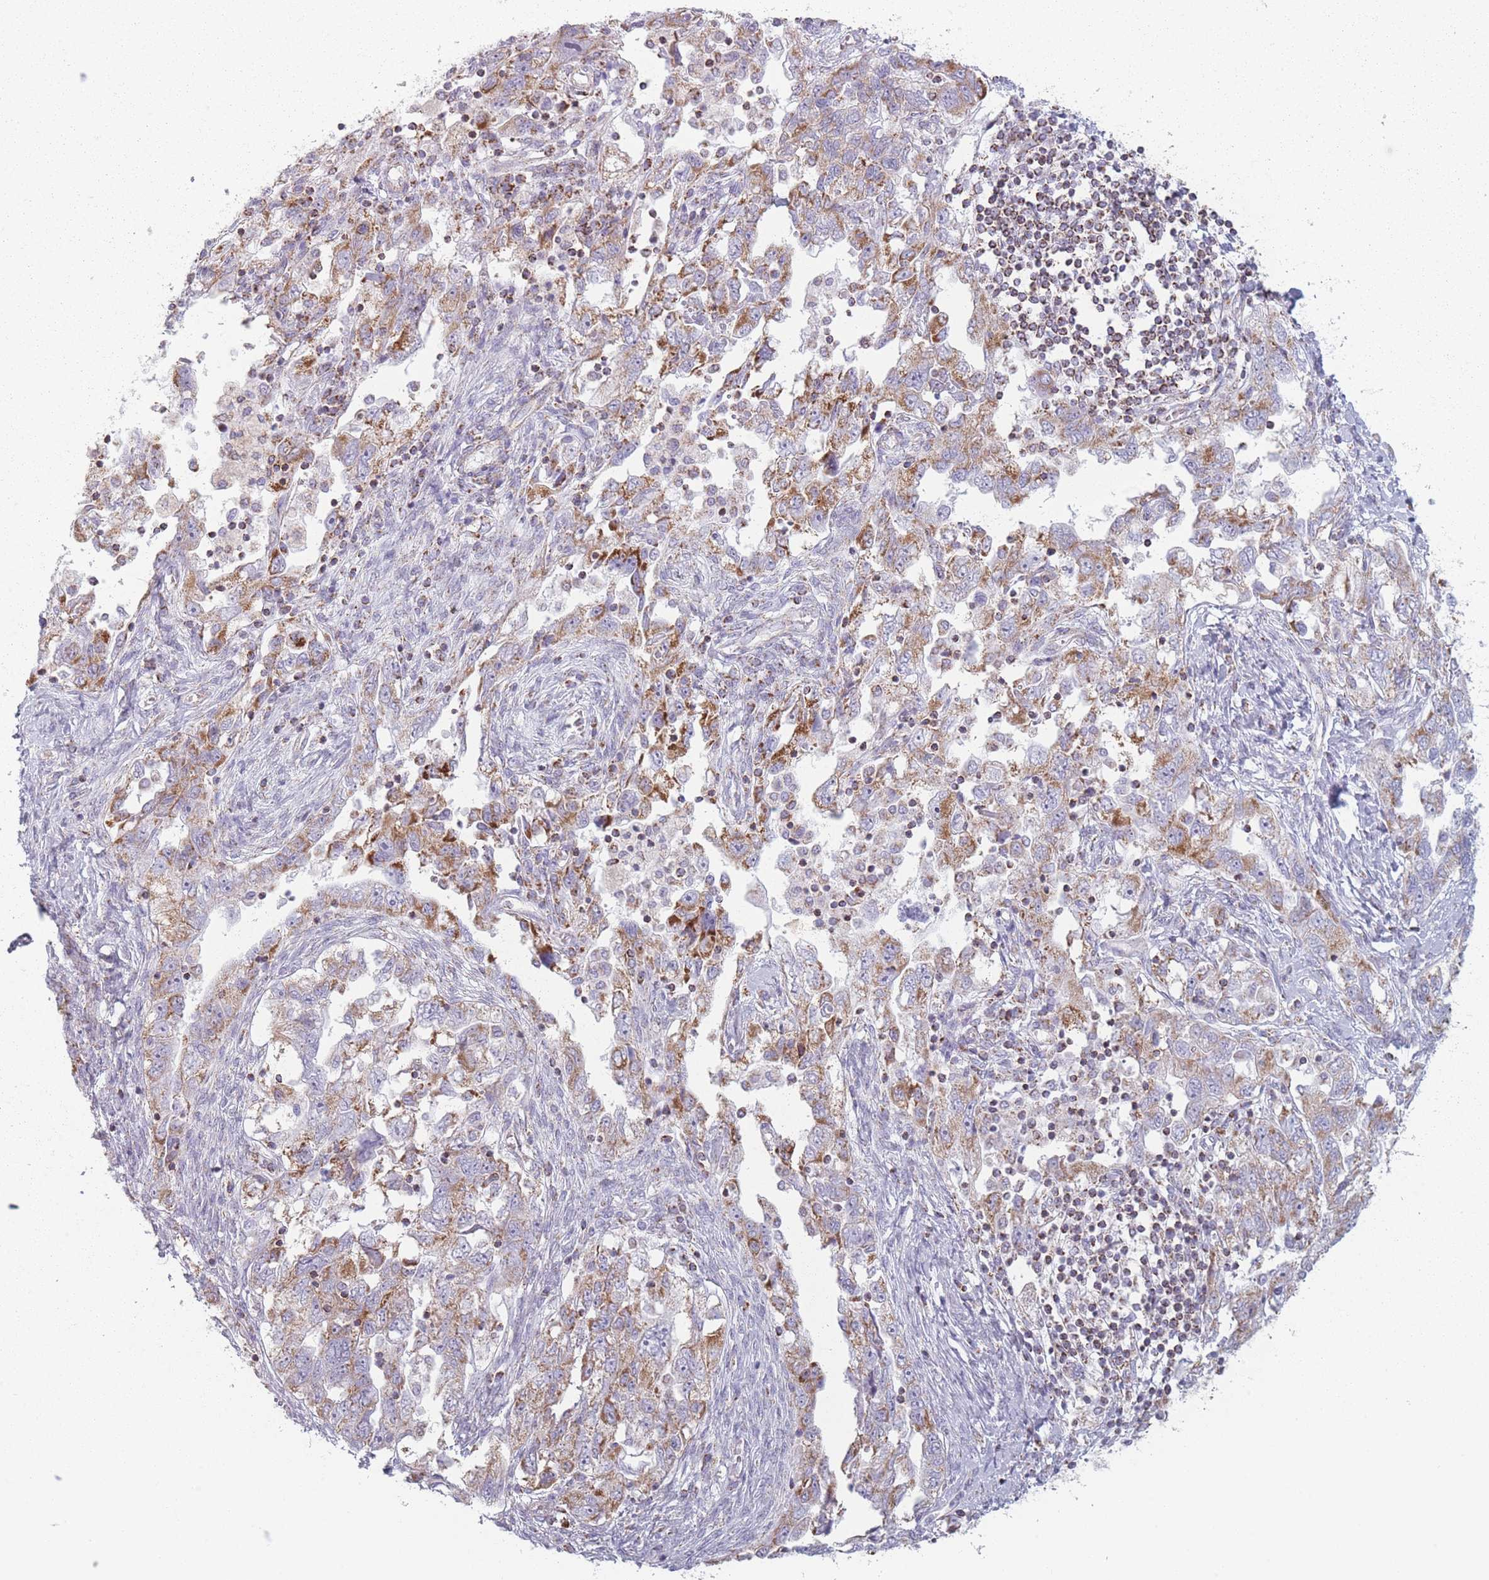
{"staining": {"intensity": "moderate", "quantity": ">75%", "location": "cytoplasmic/membranous"}, "tissue": "ovarian cancer", "cell_type": "Tumor cells", "image_type": "cancer", "snomed": [{"axis": "morphology", "description": "Carcinoma, NOS"}, {"axis": "morphology", "description": "Cystadenocarcinoma, serous, NOS"}, {"axis": "topography", "description": "Ovary"}], "caption": "Immunohistochemistry (IHC) of ovarian cancer (serous cystadenocarcinoma) reveals medium levels of moderate cytoplasmic/membranous staining in about >75% of tumor cells.", "gene": "DCHS1", "patient": {"sex": "female", "age": 69}}